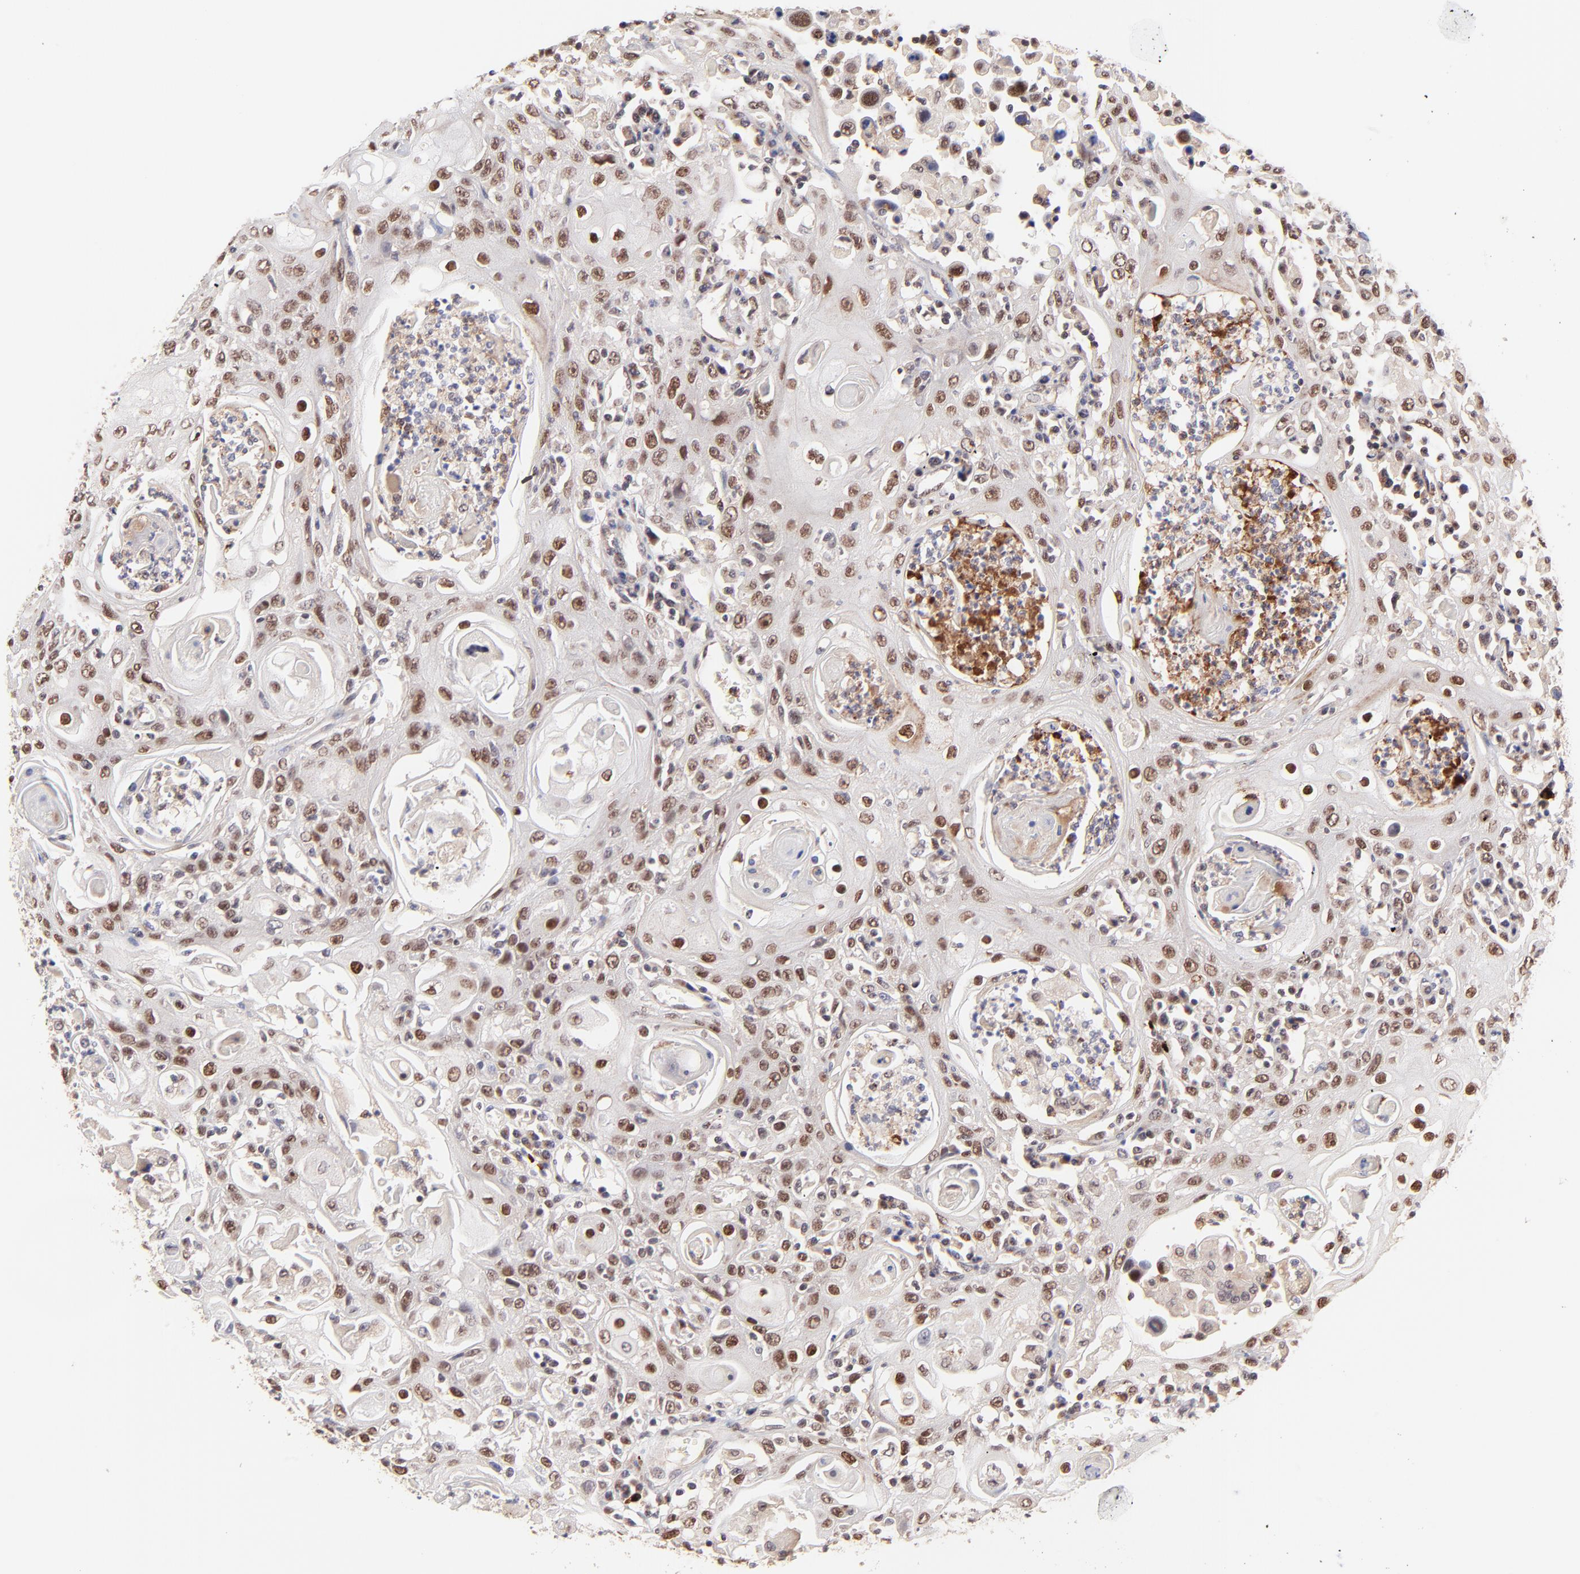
{"staining": {"intensity": "moderate", "quantity": ">75%", "location": "nuclear"}, "tissue": "head and neck cancer", "cell_type": "Tumor cells", "image_type": "cancer", "snomed": [{"axis": "morphology", "description": "Squamous cell carcinoma, NOS"}, {"axis": "topography", "description": "Oral tissue"}, {"axis": "topography", "description": "Head-Neck"}], "caption": "Immunohistochemical staining of human head and neck cancer demonstrates moderate nuclear protein staining in approximately >75% of tumor cells. (brown staining indicates protein expression, while blue staining denotes nuclei).", "gene": "MED12", "patient": {"sex": "female", "age": 76}}